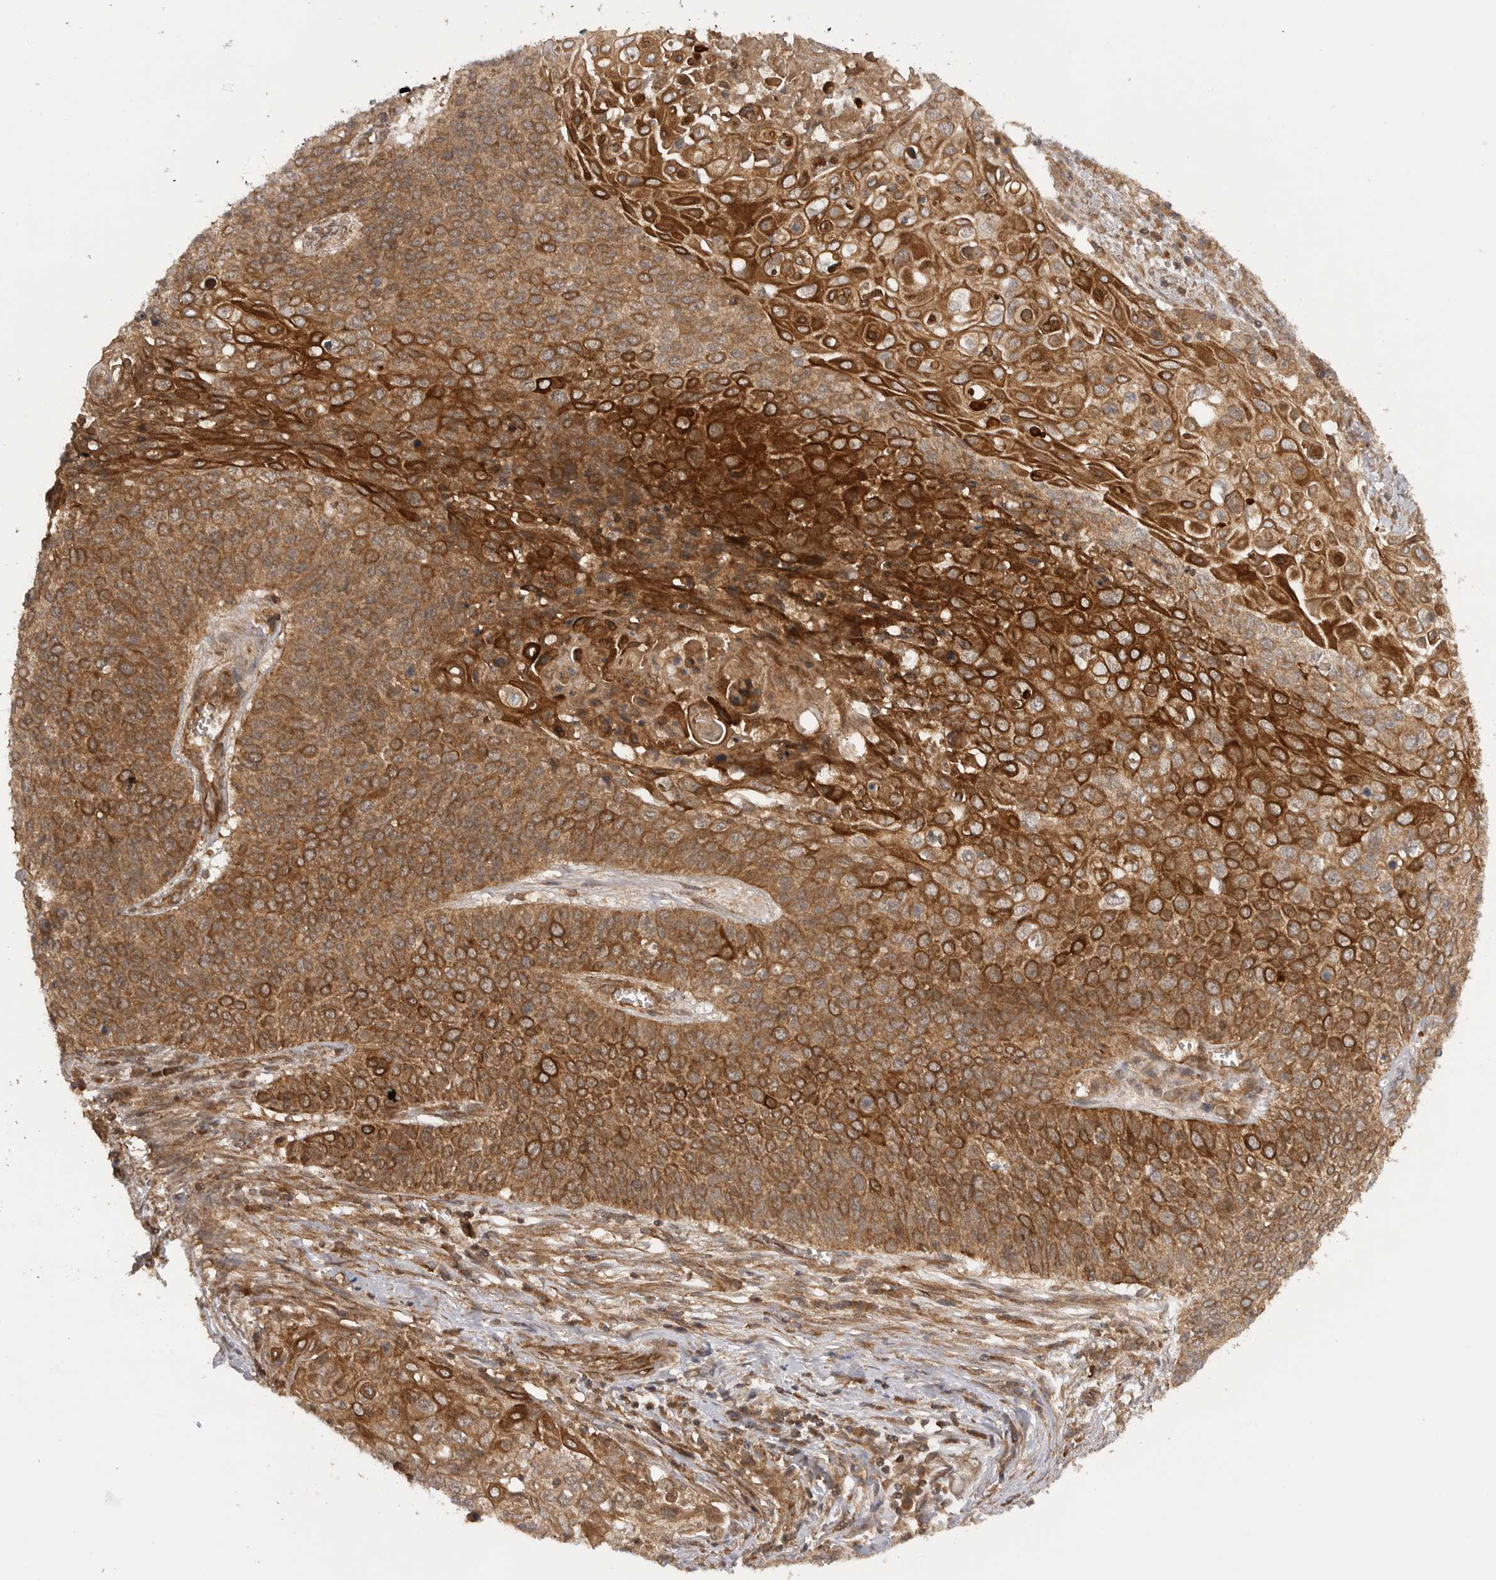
{"staining": {"intensity": "strong", "quantity": ">75%", "location": "cytoplasmic/membranous"}, "tissue": "cervical cancer", "cell_type": "Tumor cells", "image_type": "cancer", "snomed": [{"axis": "morphology", "description": "Squamous cell carcinoma, NOS"}, {"axis": "topography", "description": "Cervix"}], "caption": "Cervical squamous cell carcinoma stained with DAB immunohistochemistry reveals high levels of strong cytoplasmic/membranous positivity in approximately >75% of tumor cells. (brown staining indicates protein expression, while blue staining denotes nuclei).", "gene": "PRDX4", "patient": {"sex": "female", "age": 39}}